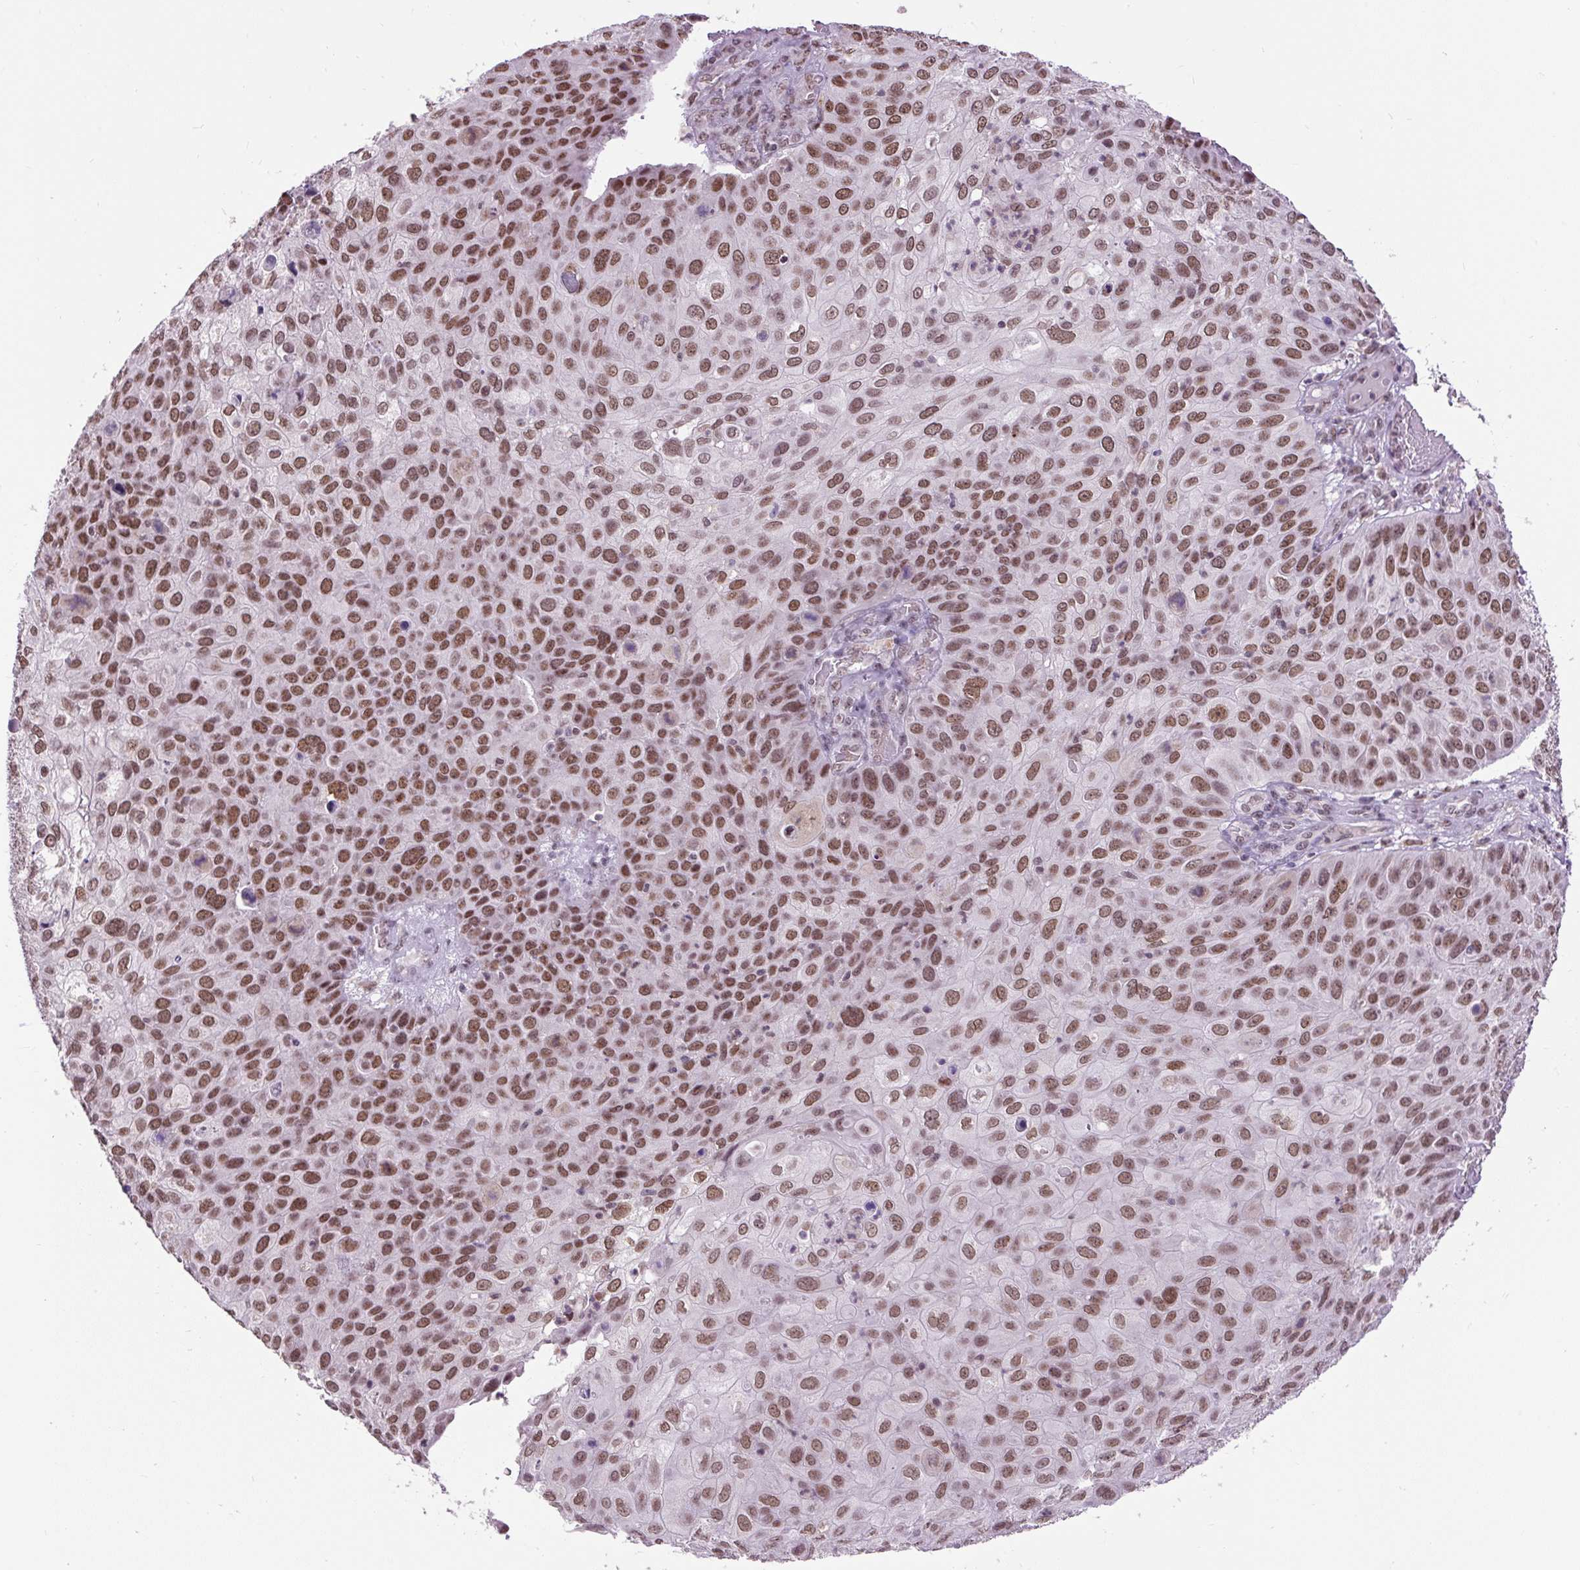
{"staining": {"intensity": "moderate", "quantity": ">75%", "location": "nuclear"}, "tissue": "skin cancer", "cell_type": "Tumor cells", "image_type": "cancer", "snomed": [{"axis": "morphology", "description": "Squamous cell carcinoma, NOS"}, {"axis": "topography", "description": "Skin"}], "caption": "Immunohistochemical staining of skin cancer (squamous cell carcinoma) demonstrates moderate nuclear protein staining in about >75% of tumor cells.", "gene": "ZNF672", "patient": {"sex": "male", "age": 87}}